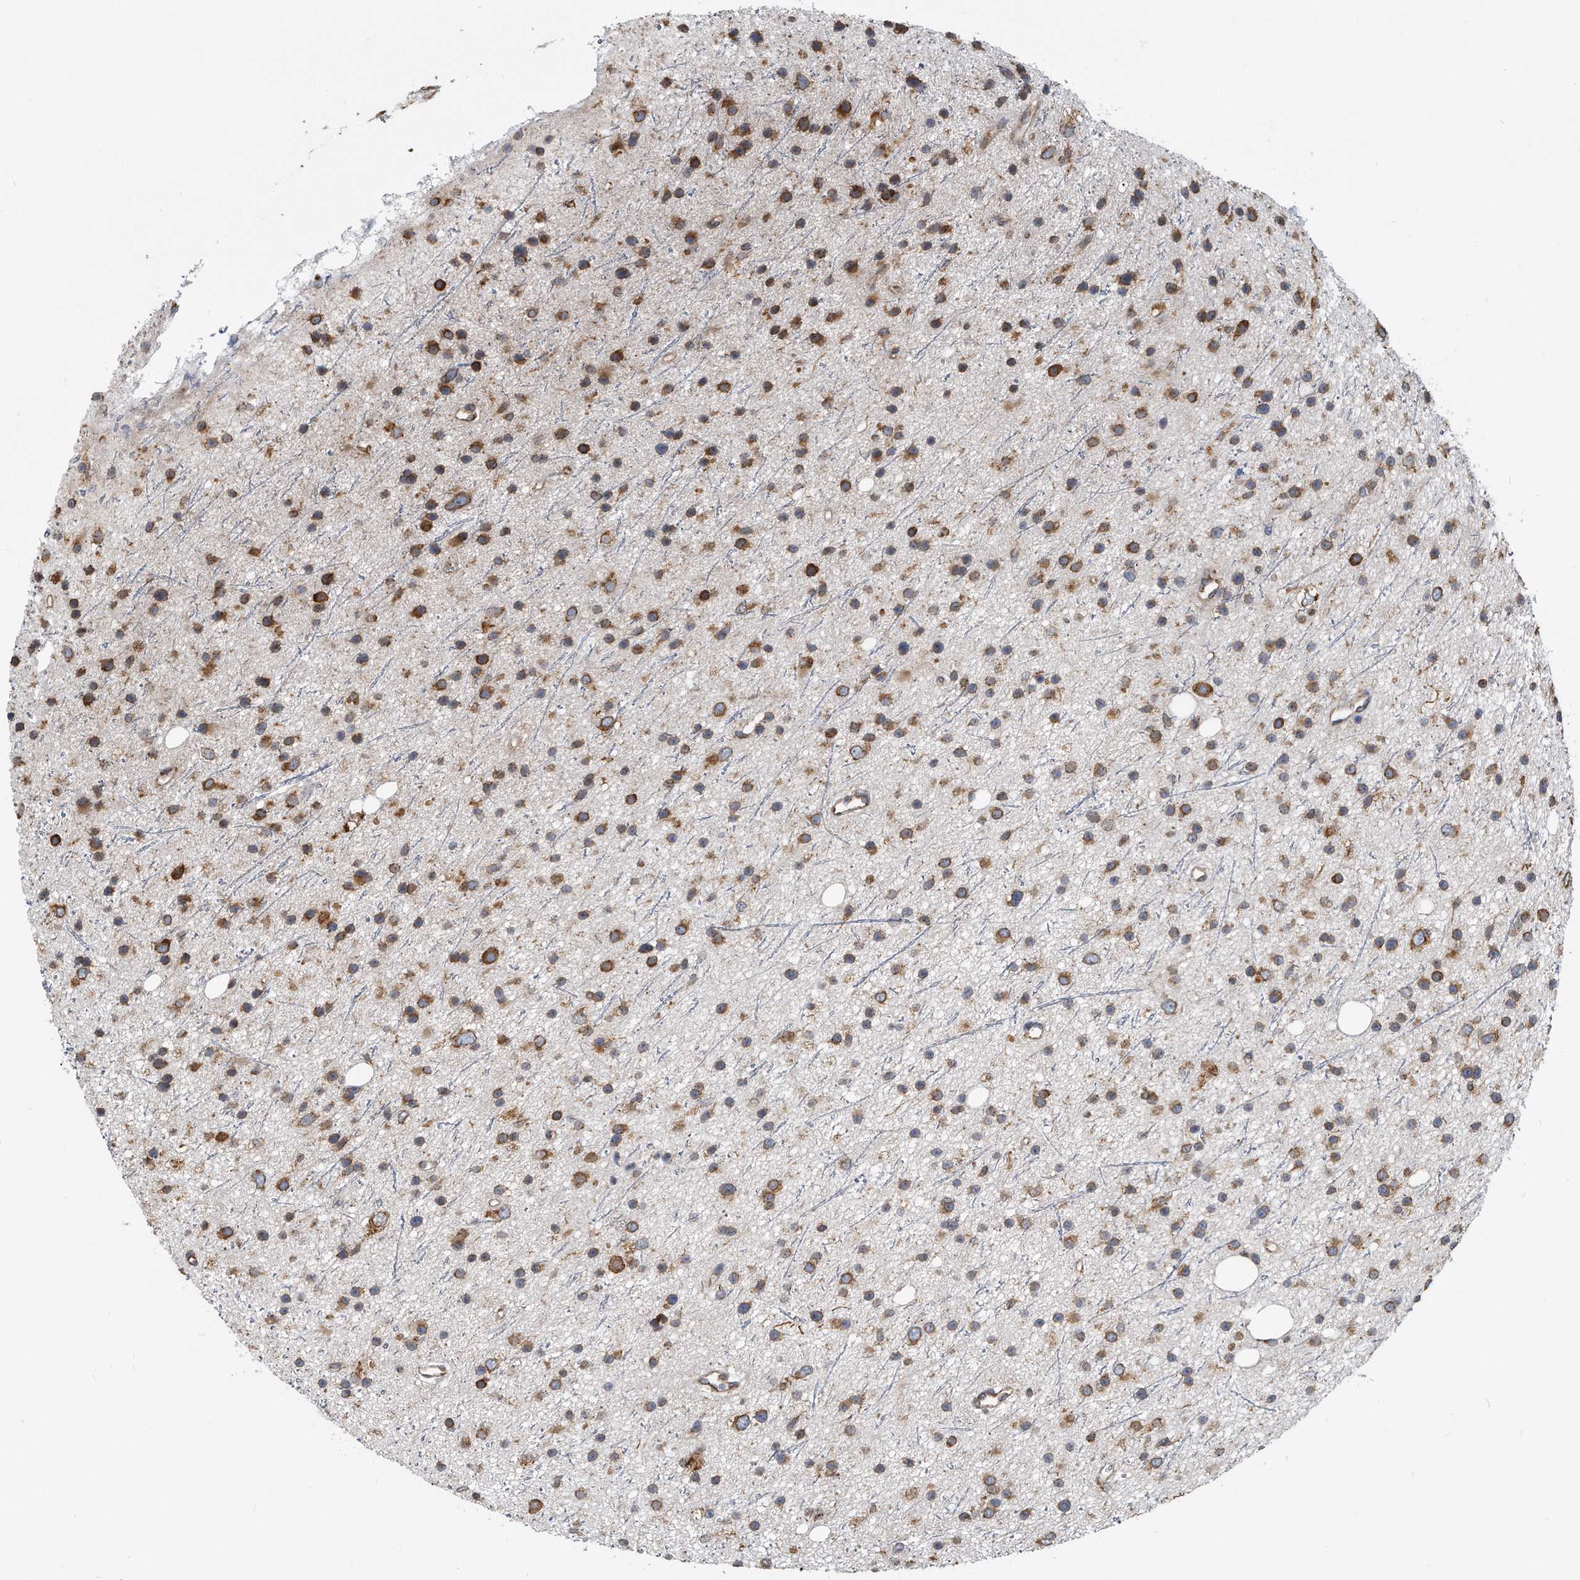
{"staining": {"intensity": "moderate", "quantity": ">75%", "location": "cytoplasmic/membranous"}, "tissue": "glioma", "cell_type": "Tumor cells", "image_type": "cancer", "snomed": [{"axis": "morphology", "description": "Glioma, malignant, Low grade"}, {"axis": "topography", "description": "Cerebral cortex"}], "caption": "An image of human malignant glioma (low-grade) stained for a protein demonstrates moderate cytoplasmic/membranous brown staining in tumor cells.", "gene": "CCDC47", "patient": {"sex": "female", "age": 39}}